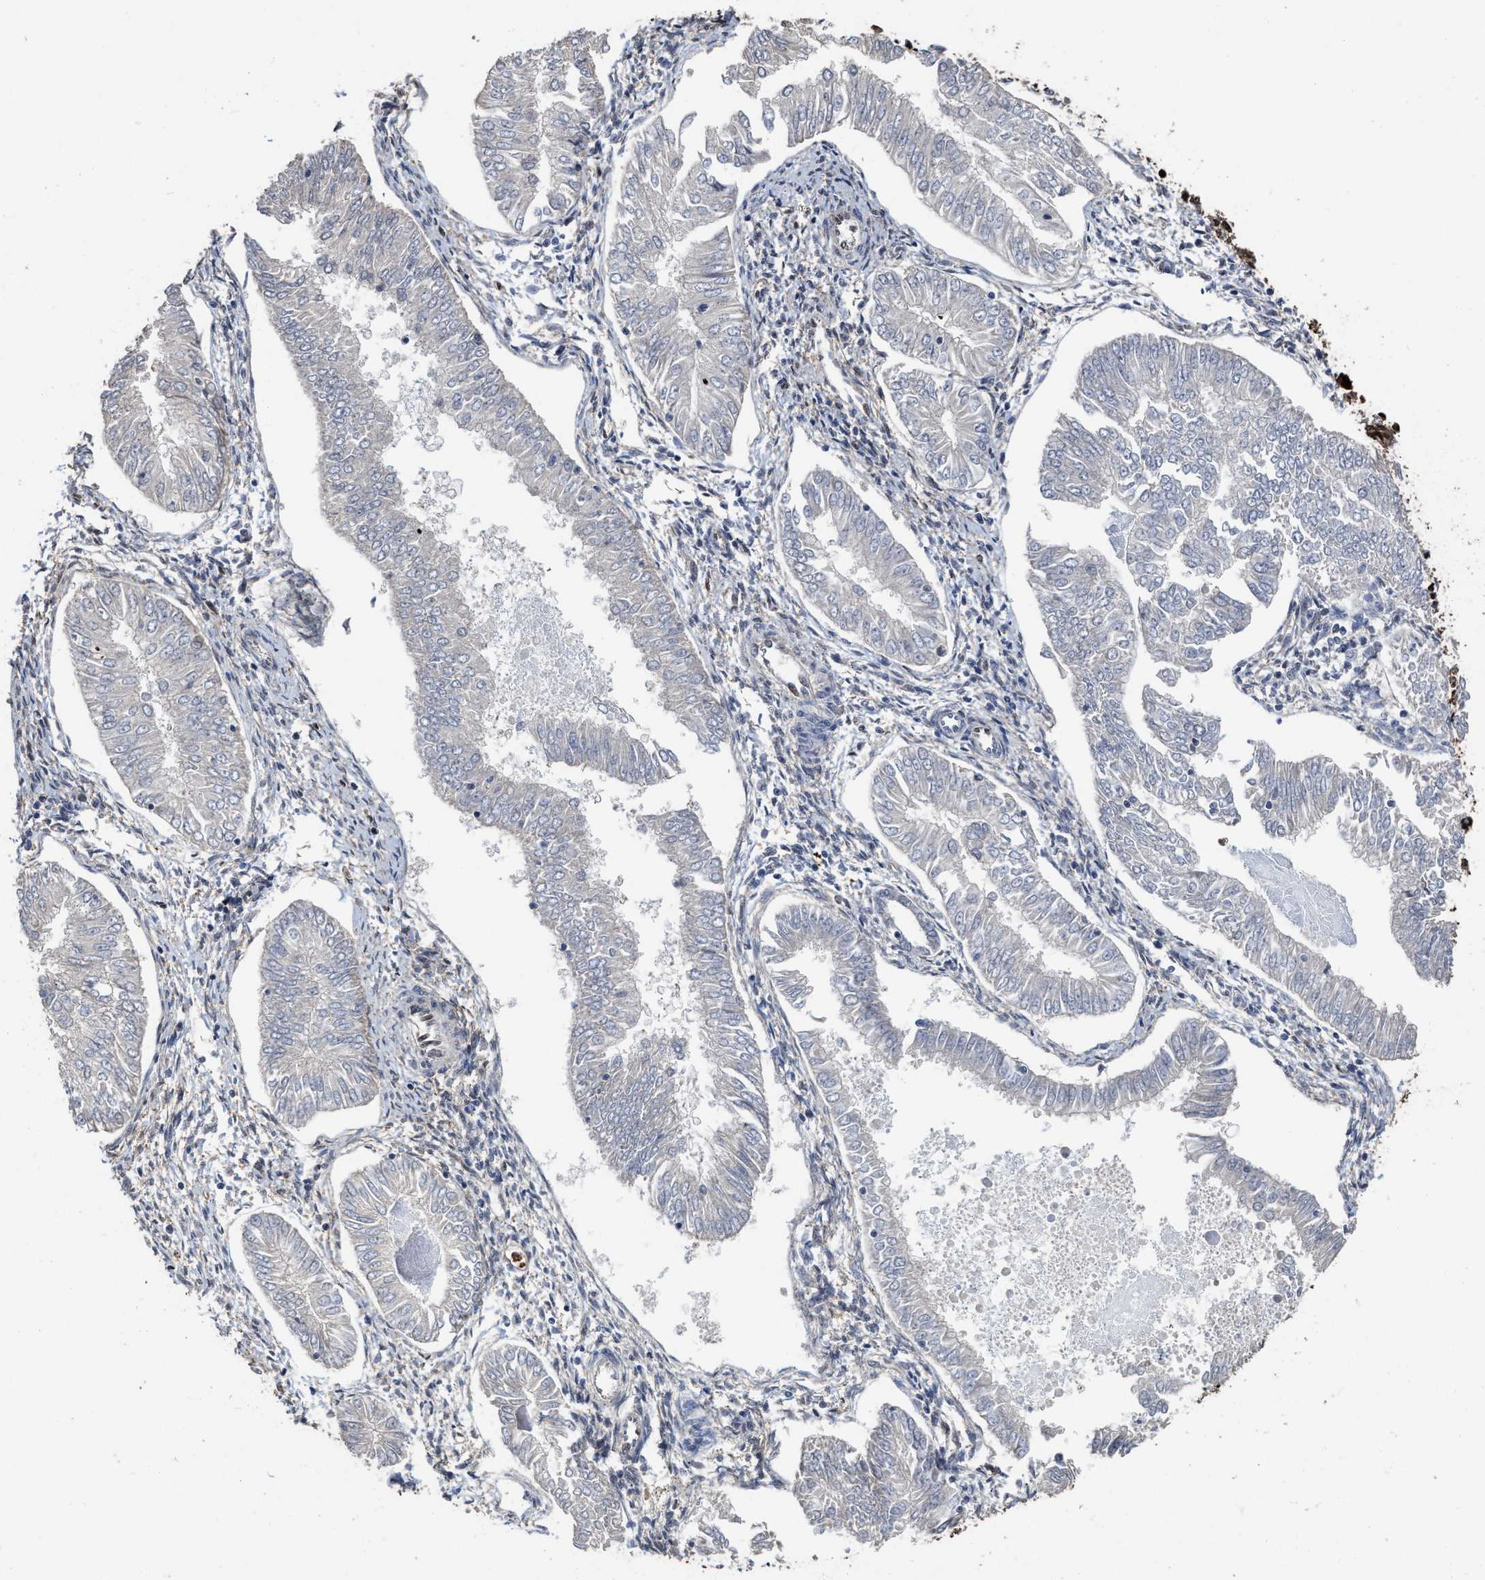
{"staining": {"intensity": "negative", "quantity": "none", "location": "none"}, "tissue": "endometrial cancer", "cell_type": "Tumor cells", "image_type": "cancer", "snomed": [{"axis": "morphology", "description": "Adenocarcinoma, NOS"}, {"axis": "topography", "description": "Endometrium"}], "caption": "Tumor cells are negative for protein expression in human endometrial cancer (adenocarcinoma). (DAB (3,3'-diaminobenzidine) immunohistochemistry (IHC) visualized using brightfield microscopy, high magnification).", "gene": "SEPTIN2", "patient": {"sex": "female", "age": 53}}